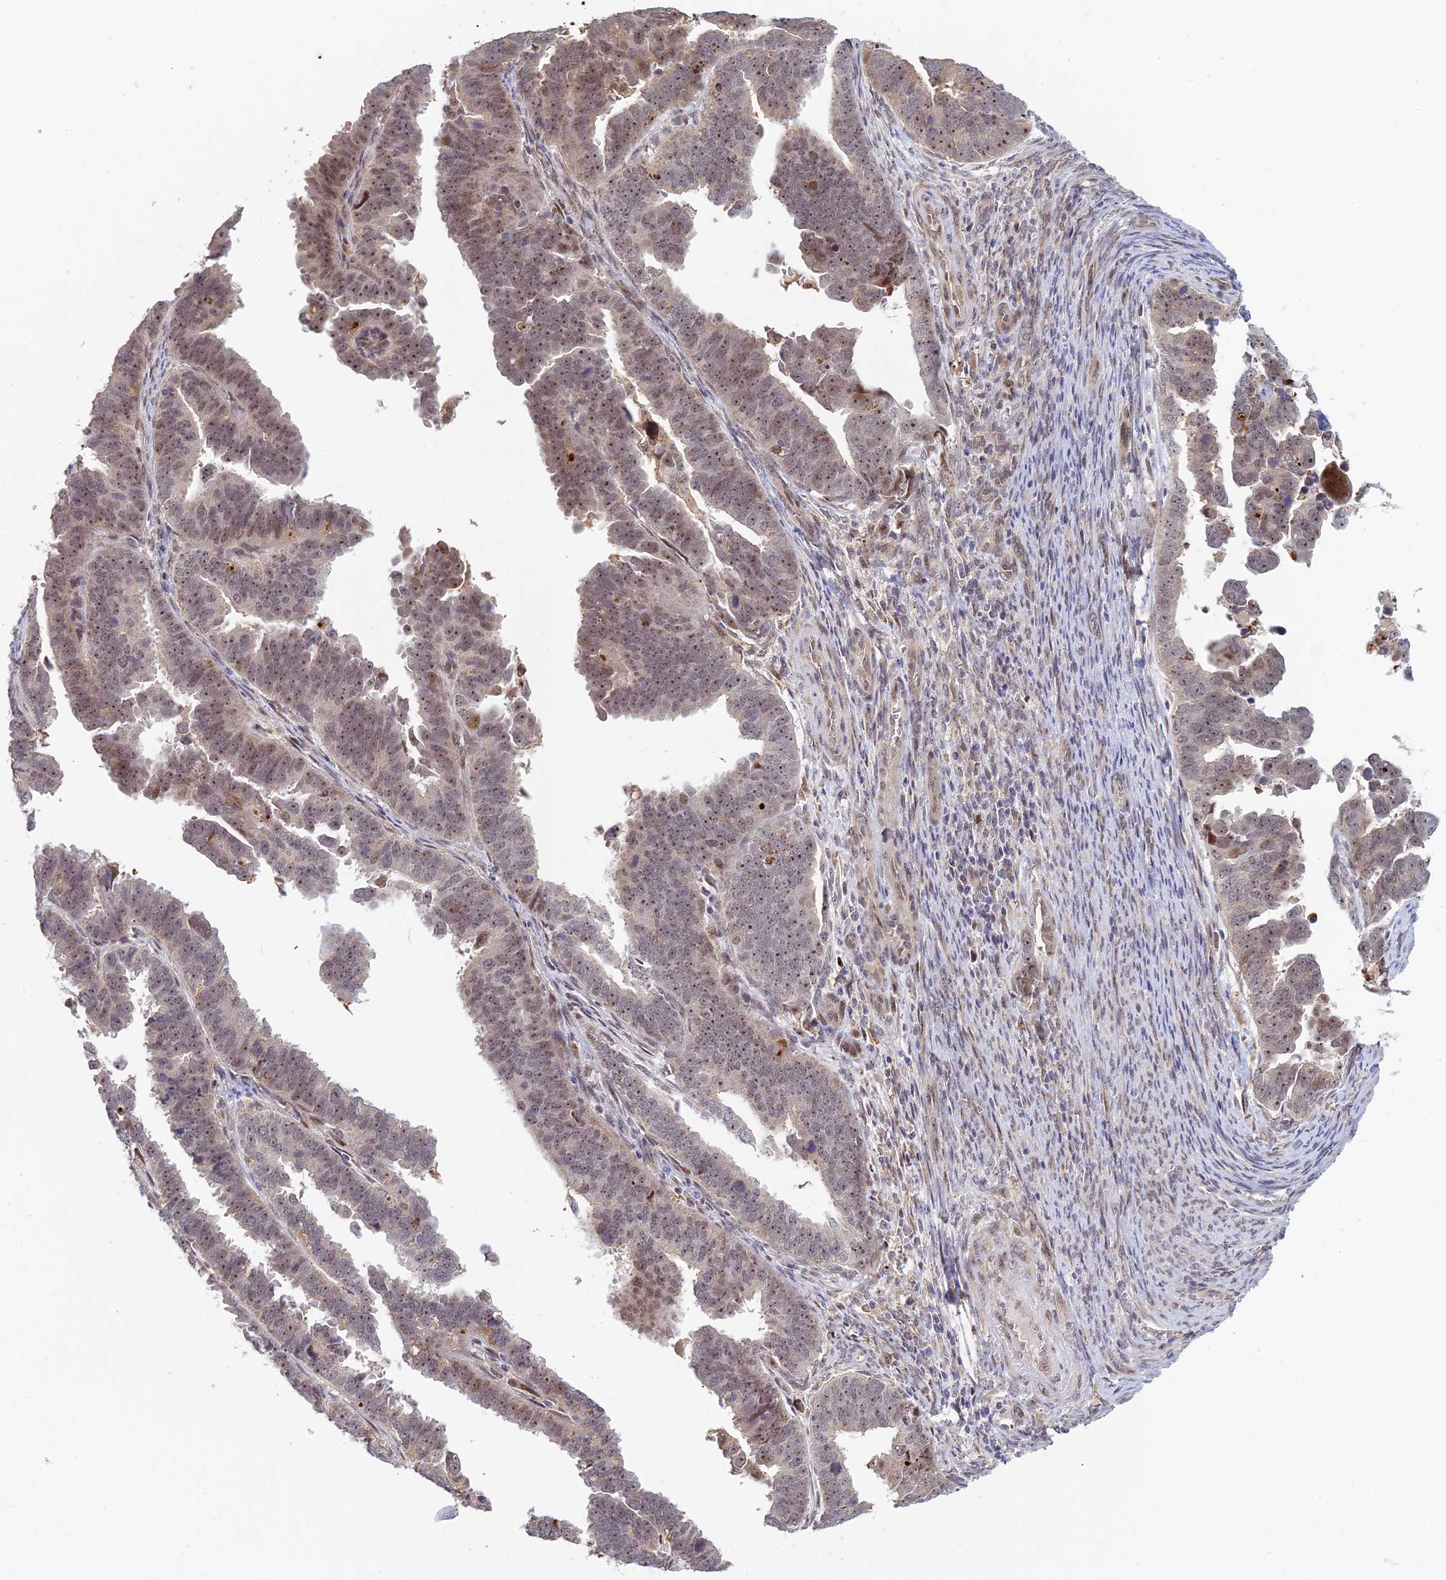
{"staining": {"intensity": "weak", "quantity": "25%-75%", "location": "nuclear"}, "tissue": "endometrial cancer", "cell_type": "Tumor cells", "image_type": "cancer", "snomed": [{"axis": "morphology", "description": "Adenocarcinoma, NOS"}, {"axis": "topography", "description": "Endometrium"}], "caption": "Adenocarcinoma (endometrial) tissue demonstrates weak nuclear positivity in approximately 25%-75% of tumor cells", "gene": "UFSP2", "patient": {"sex": "female", "age": 75}}